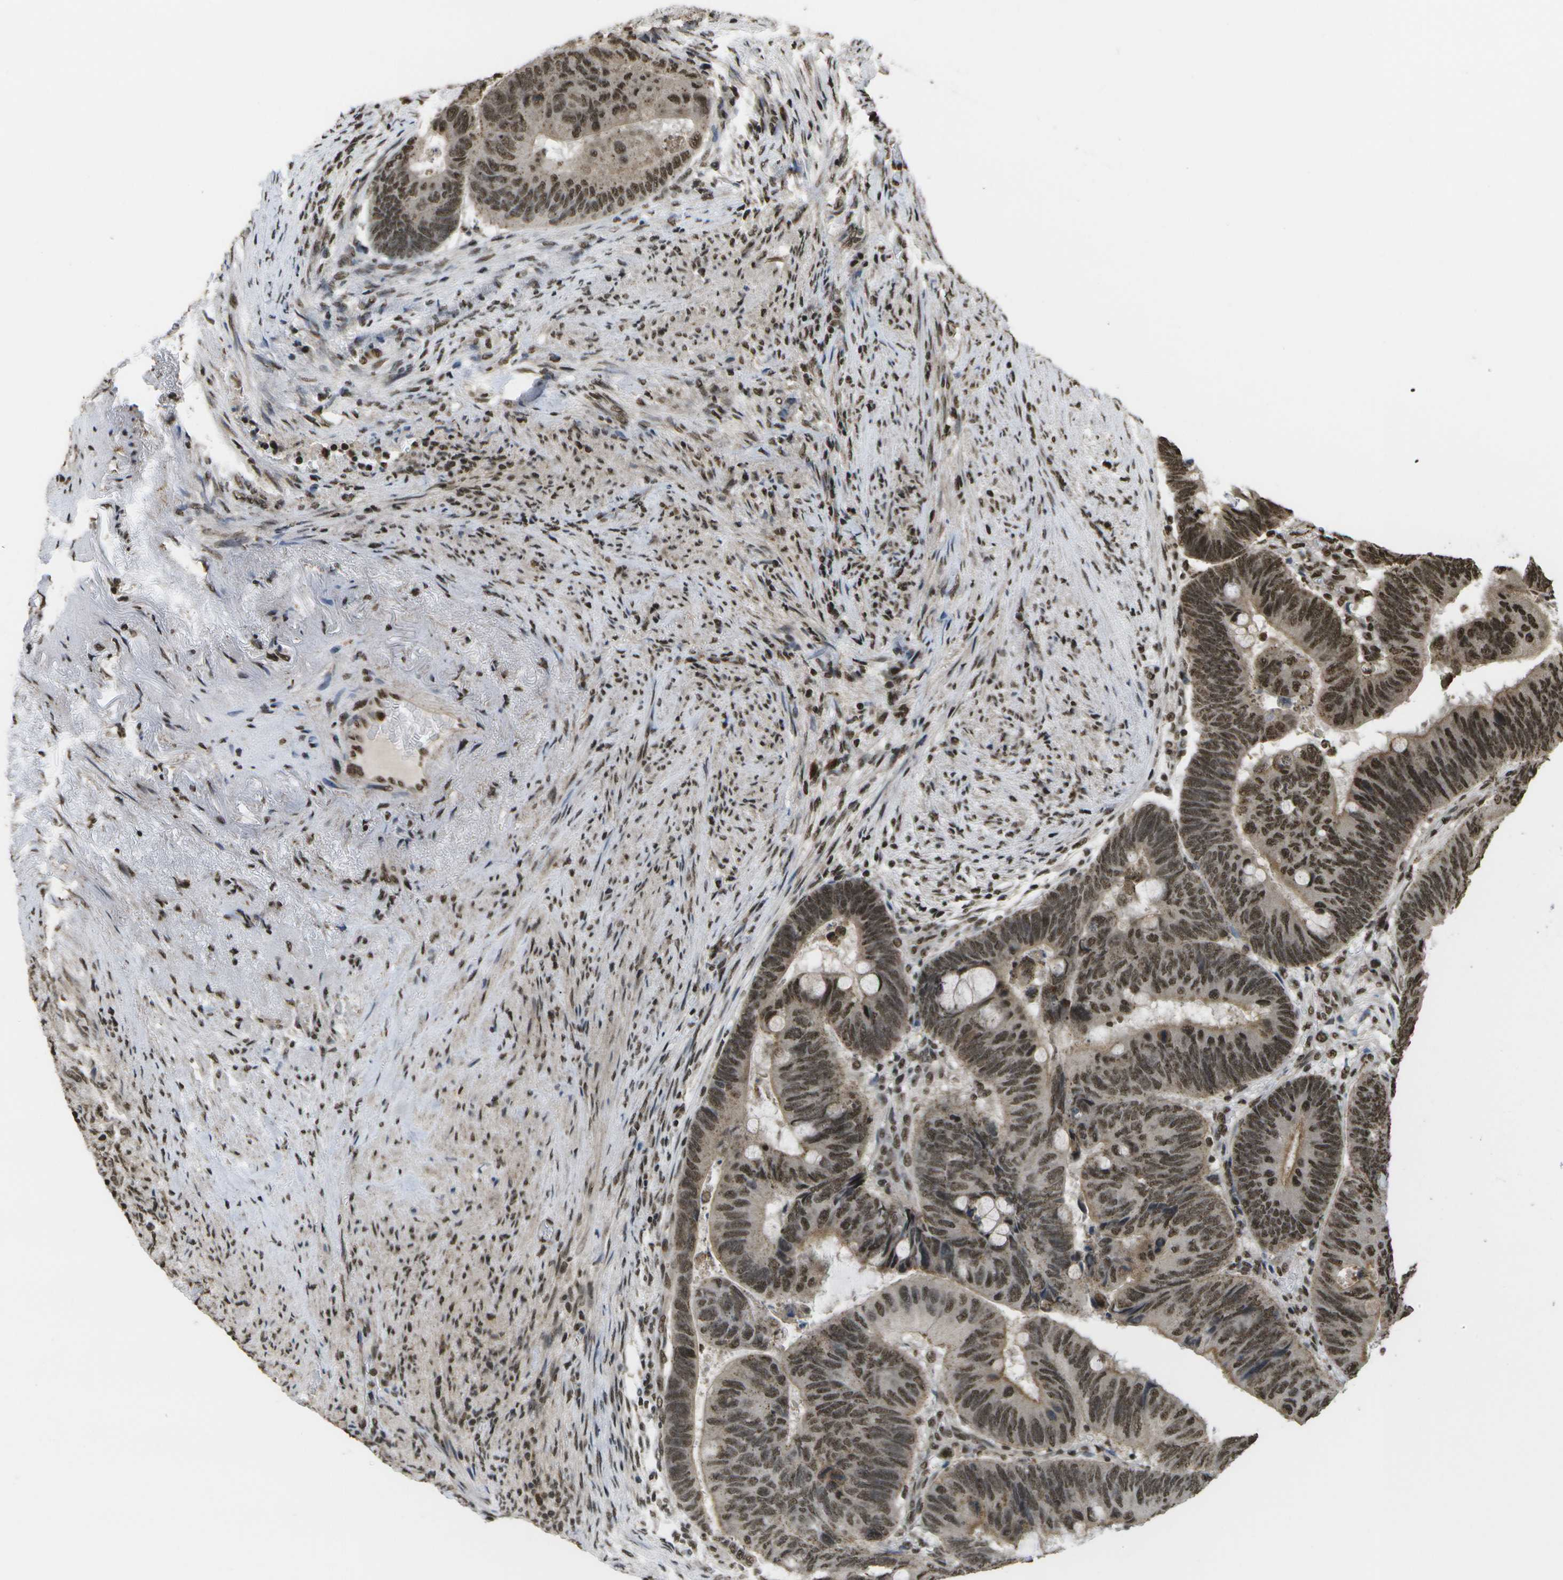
{"staining": {"intensity": "moderate", "quantity": ">75%", "location": "nuclear"}, "tissue": "colorectal cancer", "cell_type": "Tumor cells", "image_type": "cancer", "snomed": [{"axis": "morphology", "description": "Normal tissue, NOS"}, {"axis": "morphology", "description": "Adenocarcinoma, NOS"}, {"axis": "topography", "description": "Rectum"}], "caption": "The immunohistochemical stain highlights moderate nuclear positivity in tumor cells of colorectal adenocarcinoma tissue. (DAB = brown stain, brightfield microscopy at high magnification).", "gene": "SPEN", "patient": {"sex": "male", "age": 92}}